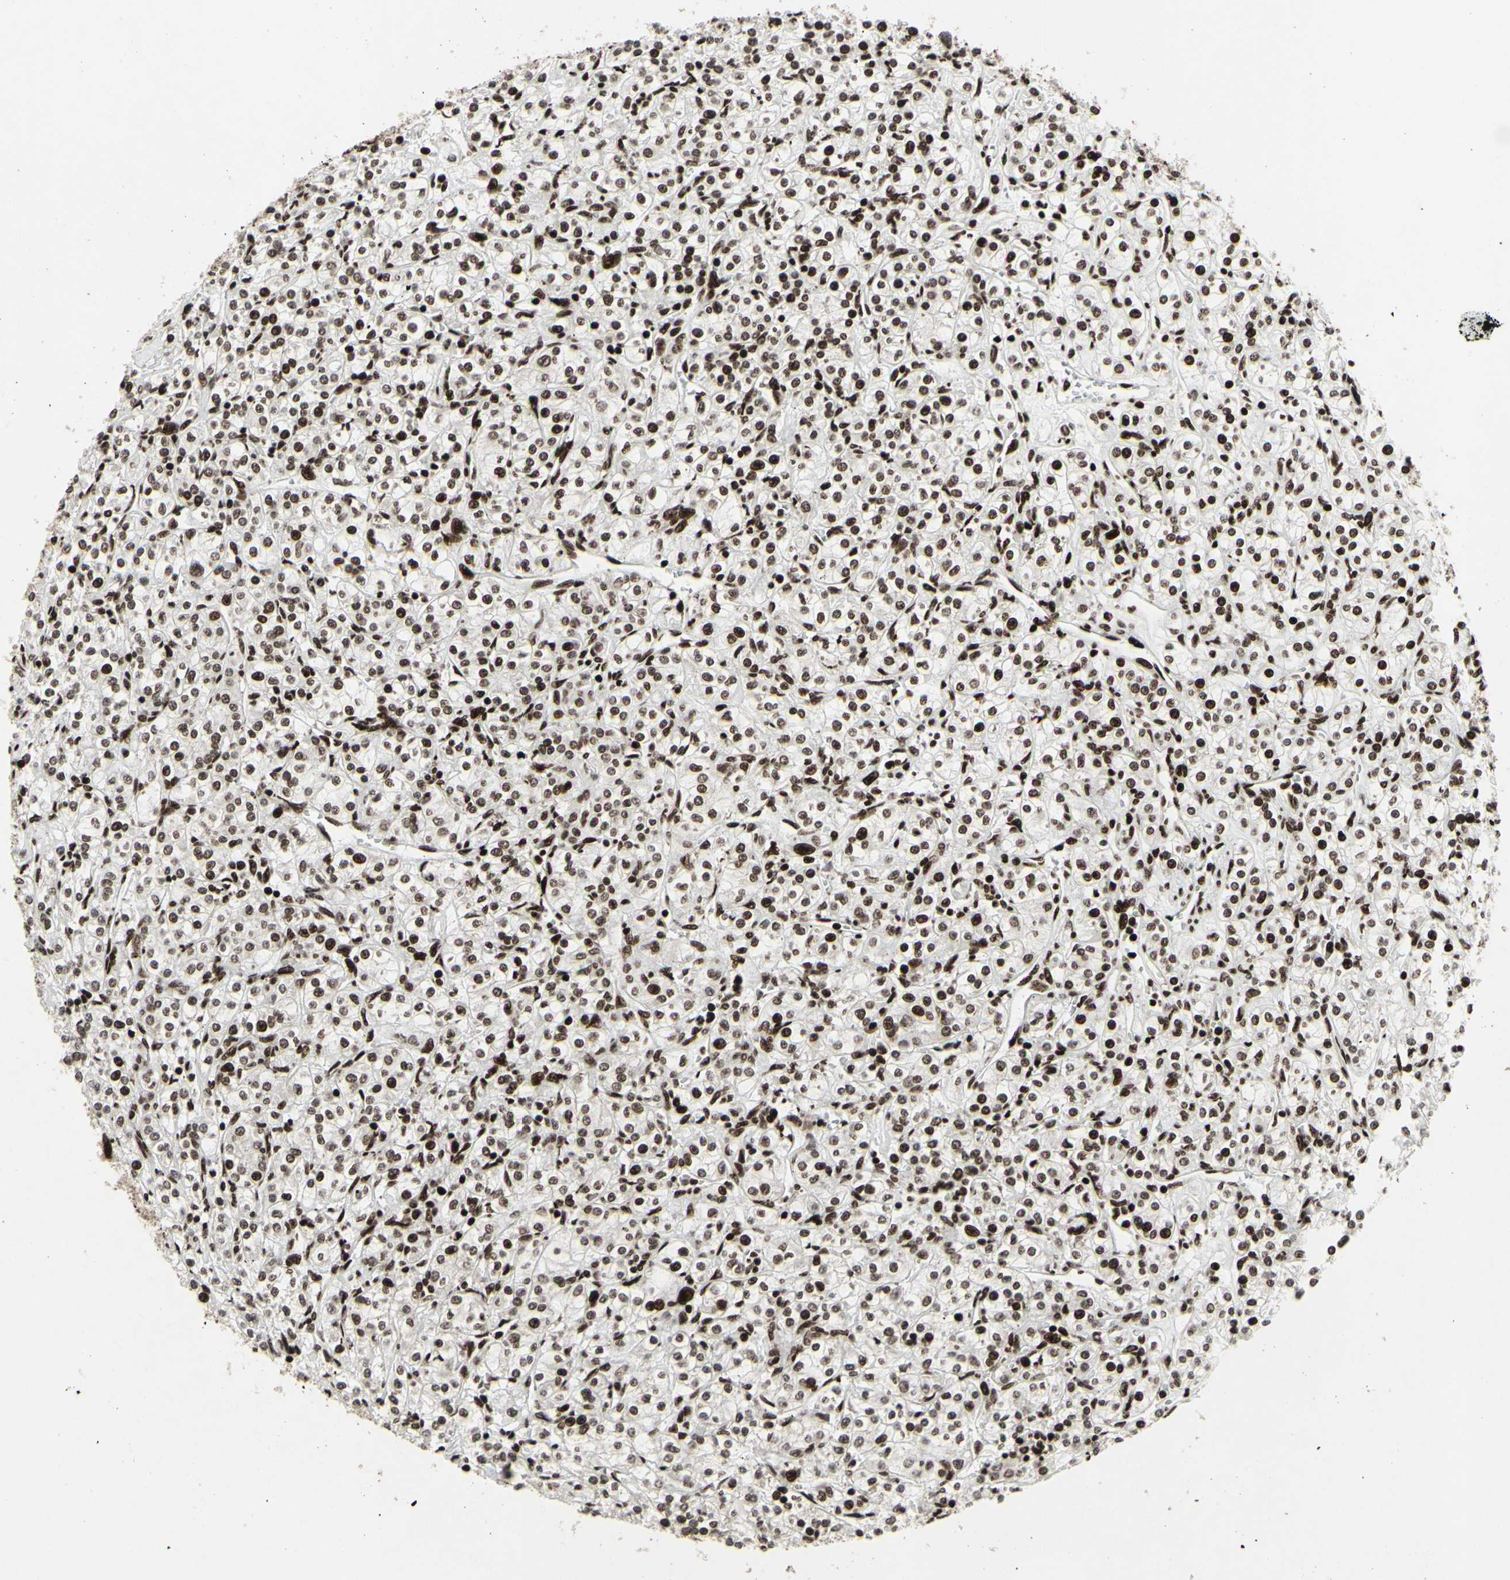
{"staining": {"intensity": "moderate", "quantity": ">75%", "location": "nuclear"}, "tissue": "renal cancer", "cell_type": "Tumor cells", "image_type": "cancer", "snomed": [{"axis": "morphology", "description": "Adenocarcinoma, NOS"}, {"axis": "topography", "description": "Kidney"}], "caption": "Renal cancer (adenocarcinoma) stained with DAB (3,3'-diaminobenzidine) immunohistochemistry (IHC) displays medium levels of moderate nuclear positivity in approximately >75% of tumor cells.", "gene": "U2AF2", "patient": {"sex": "male", "age": 77}}